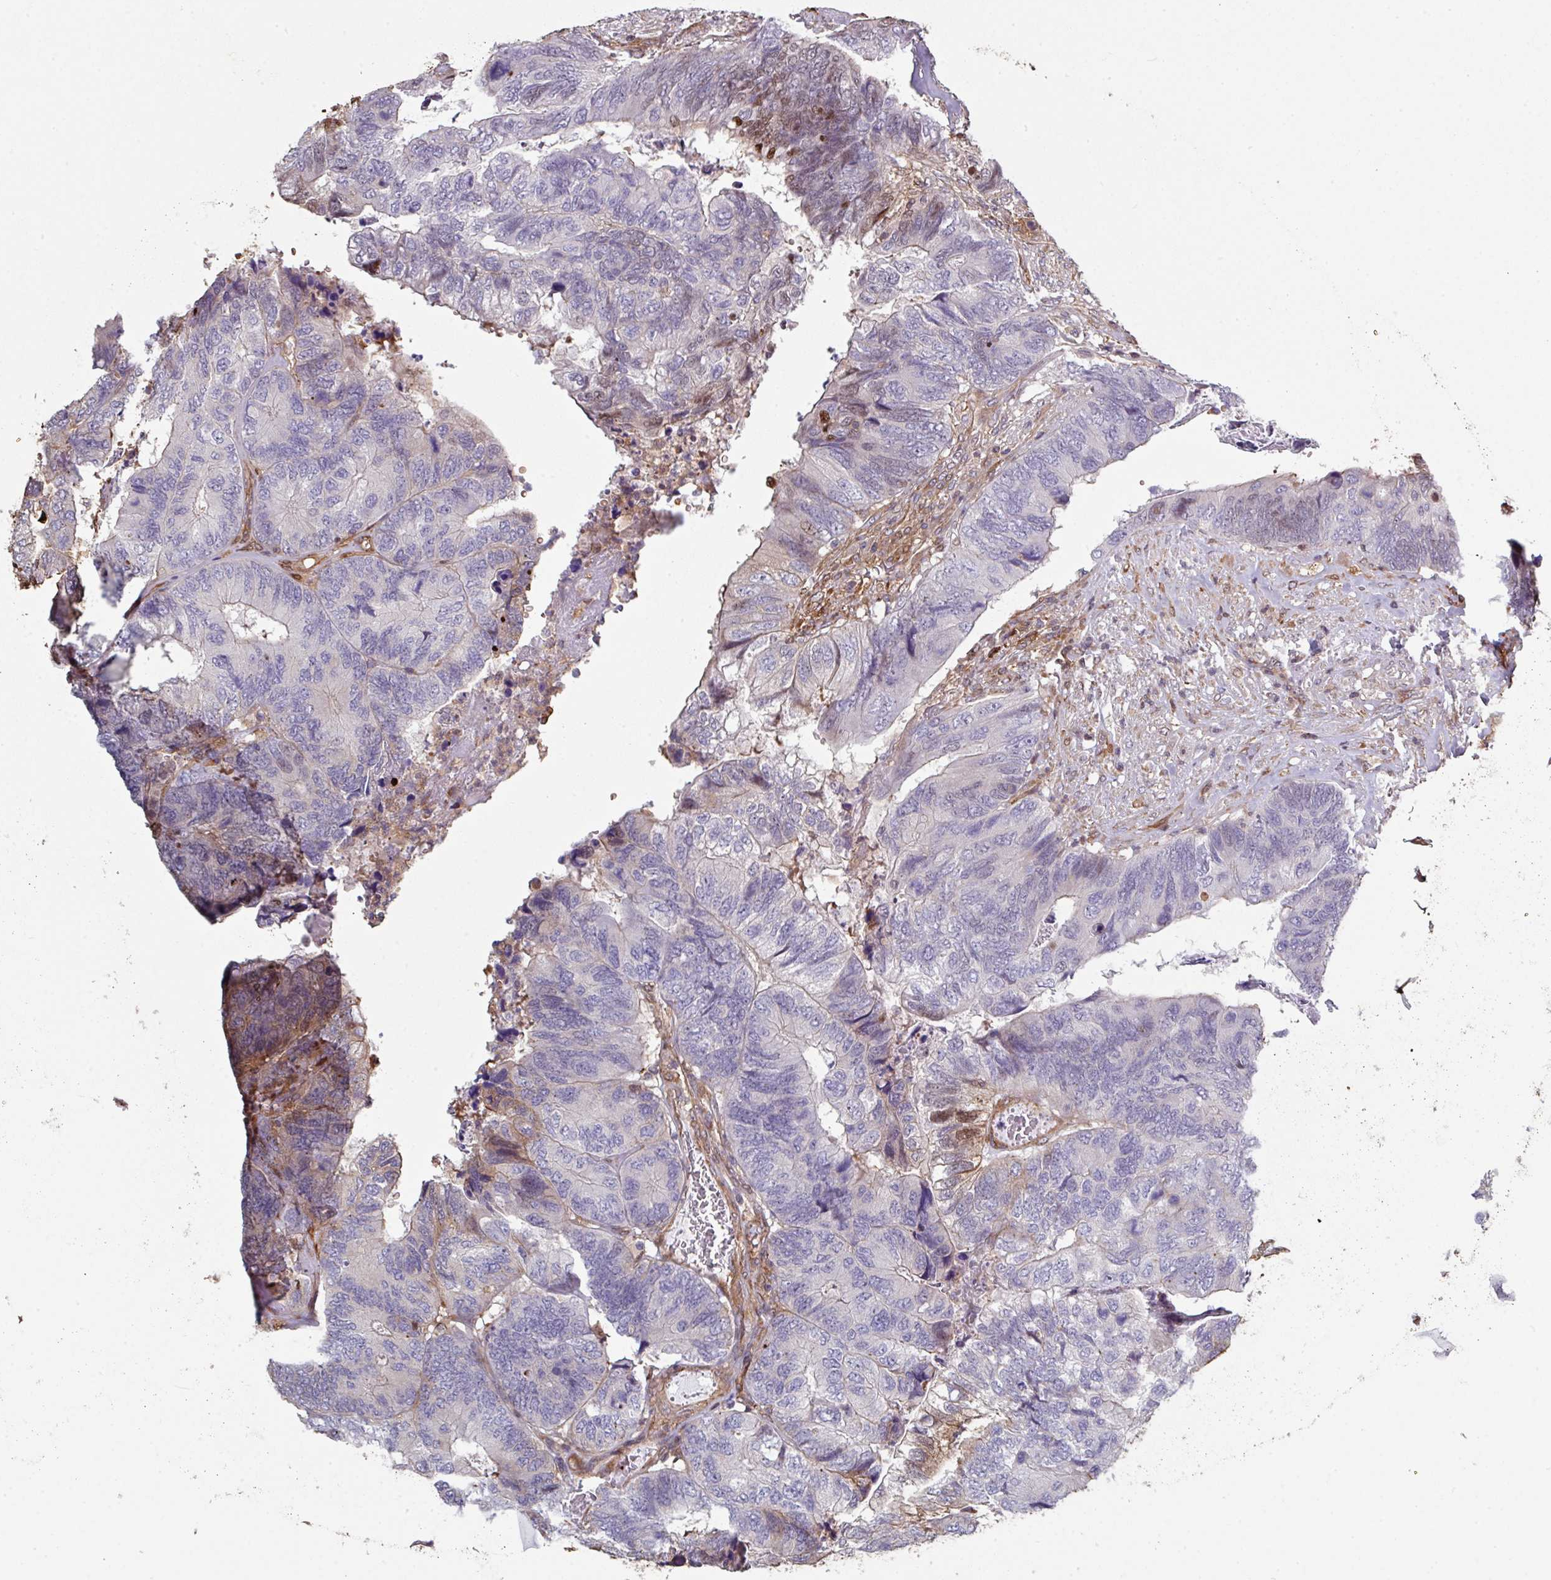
{"staining": {"intensity": "negative", "quantity": "none", "location": "none"}, "tissue": "colorectal cancer", "cell_type": "Tumor cells", "image_type": "cancer", "snomed": [{"axis": "morphology", "description": "Adenocarcinoma, NOS"}, {"axis": "topography", "description": "Colon"}], "caption": "Protein analysis of colorectal cancer (adenocarcinoma) reveals no significant positivity in tumor cells. Brightfield microscopy of IHC stained with DAB (3,3'-diaminobenzidine) (brown) and hematoxylin (blue), captured at high magnification.", "gene": "ANO9", "patient": {"sex": "female", "age": 67}}